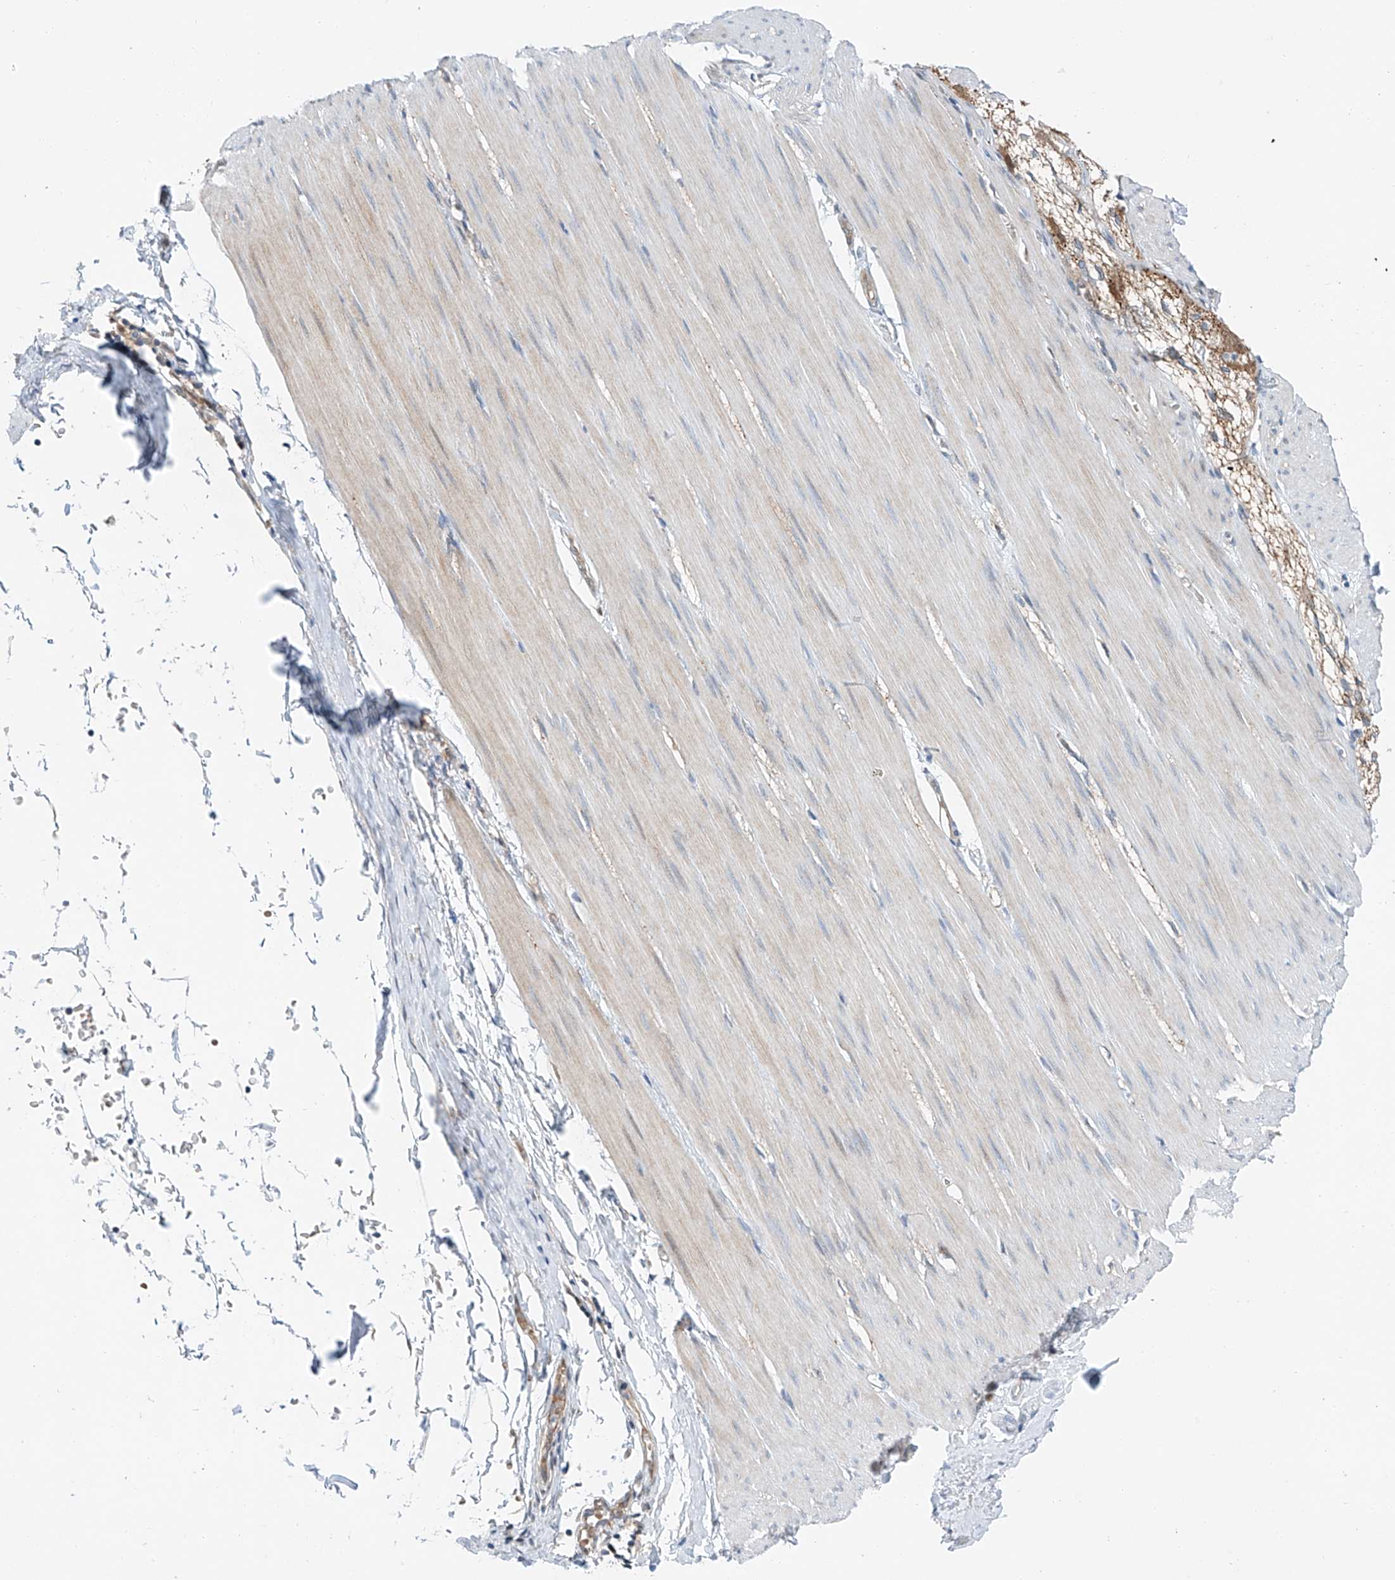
{"staining": {"intensity": "negative", "quantity": "none", "location": "none"}, "tissue": "smooth muscle", "cell_type": "Smooth muscle cells", "image_type": "normal", "snomed": [{"axis": "morphology", "description": "Normal tissue, NOS"}, {"axis": "morphology", "description": "Adenocarcinoma, NOS"}, {"axis": "topography", "description": "Colon"}, {"axis": "topography", "description": "Peripheral nerve tissue"}], "caption": "Immunohistochemistry (IHC) micrograph of normal human smooth muscle stained for a protein (brown), which shows no expression in smooth muscle cells.", "gene": "CLDND1", "patient": {"sex": "male", "age": 14}}